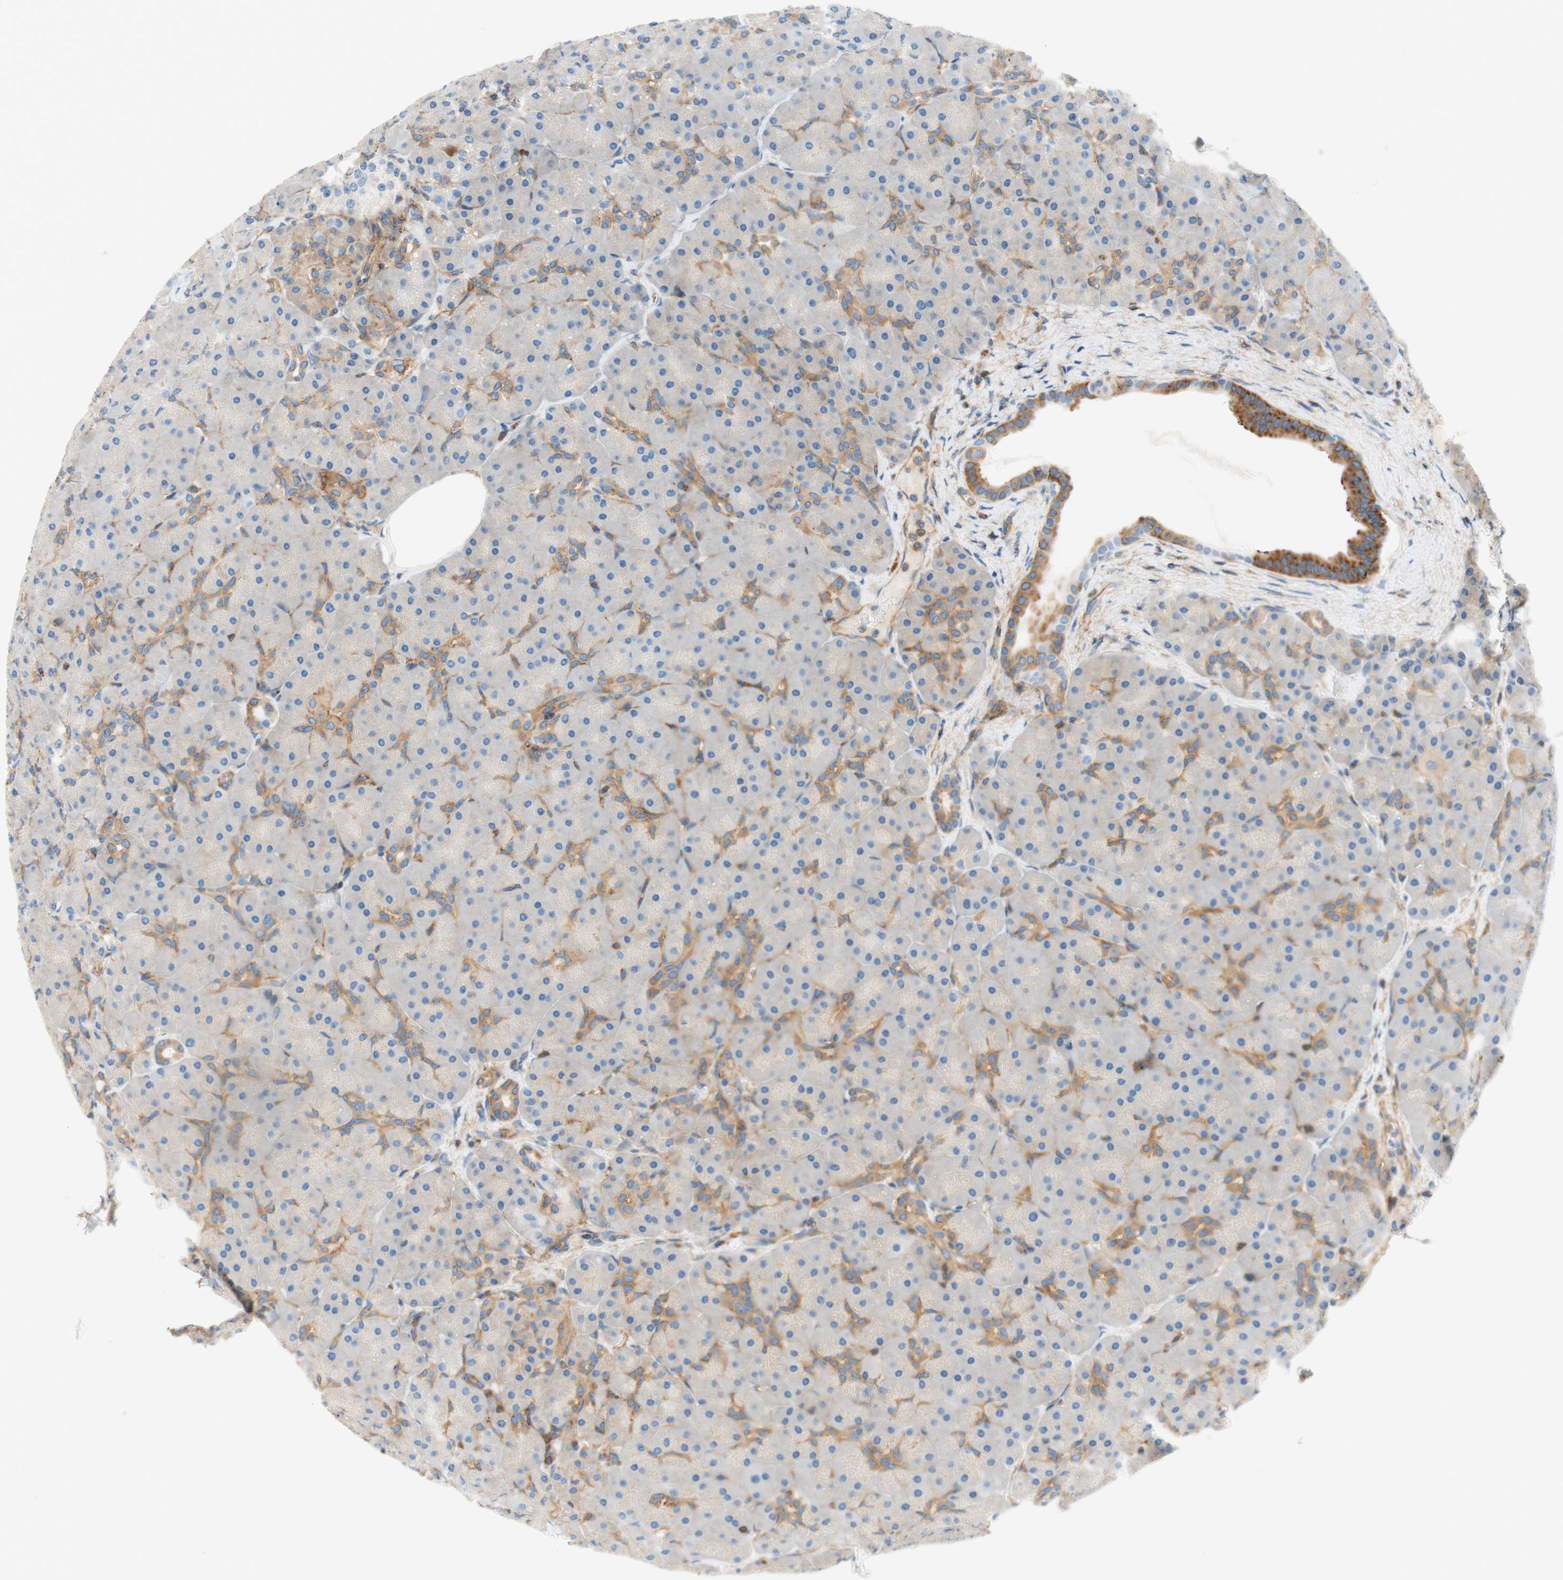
{"staining": {"intensity": "moderate", "quantity": "25%-75%", "location": "cytoplasmic/membranous"}, "tissue": "pancreas", "cell_type": "Exocrine glandular cells", "image_type": "normal", "snomed": [{"axis": "morphology", "description": "Normal tissue, NOS"}, {"axis": "topography", "description": "Pancreas"}], "caption": "Human pancreas stained with a brown dye reveals moderate cytoplasmic/membranous positive expression in approximately 25%-75% of exocrine glandular cells.", "gene": "VPS26A", "patient": {"sex": "male", "age": 66}}